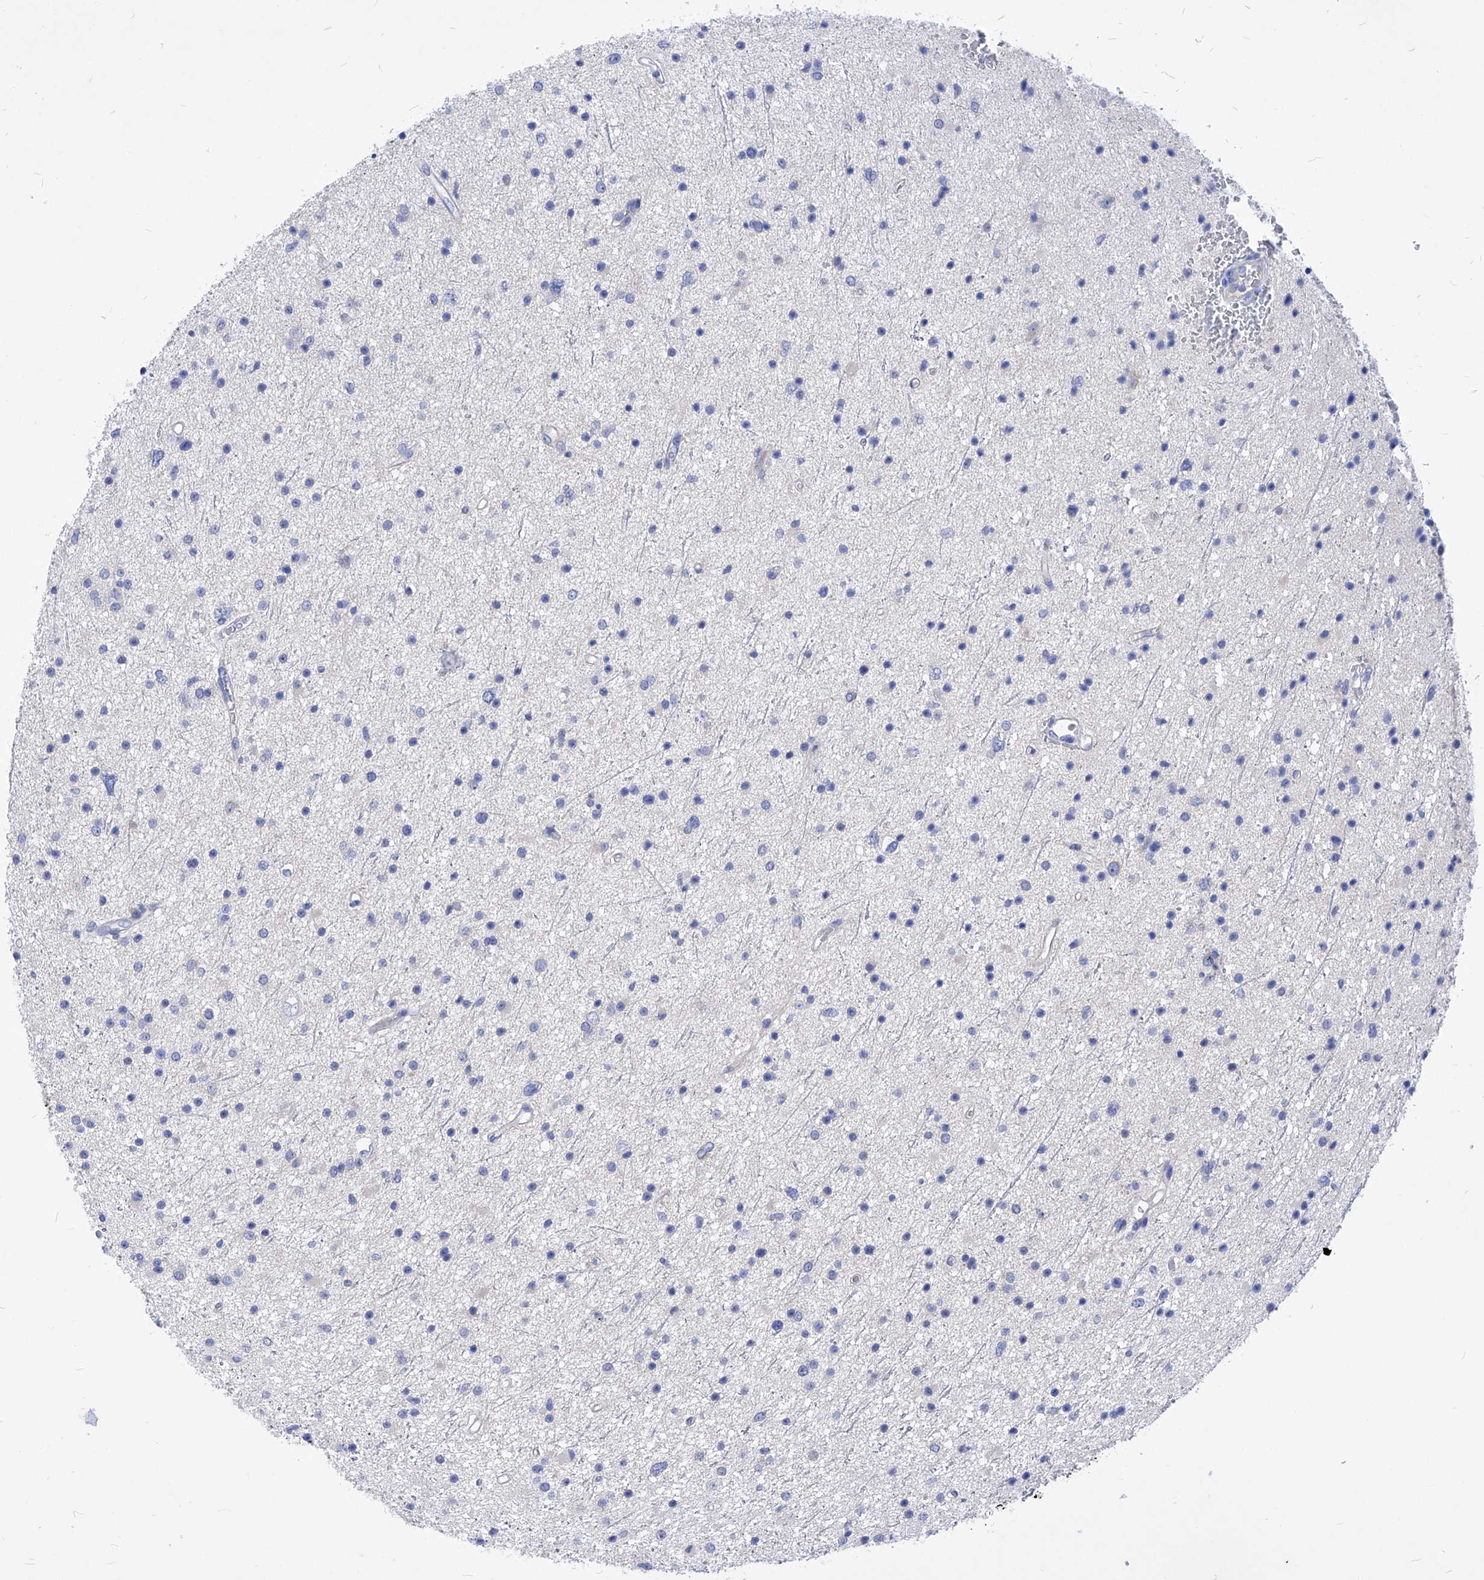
{"staining": {"intensity": "negative", "quantity": "none", "location": "none"}, "tissue": "glioma", "cell_type": "Tumor cells", "image_type": "cancer", "snomed": [{"axis": "morphology", "description": "Glioma, malignant, Low grade"}, {"axis": "topography", "description": "Cerebral cortex"}], "caption": "Immunohistochemistry (IHC) micrograph of neoplastic tissue: human malignant low-grade glioma stained with DAB (3,3'-diaminobenzidine) exhibits no significant protein positivity in tumor cells.", "gene": "XPNPEP1", "patient": {"sex": "female", "age": 39}}